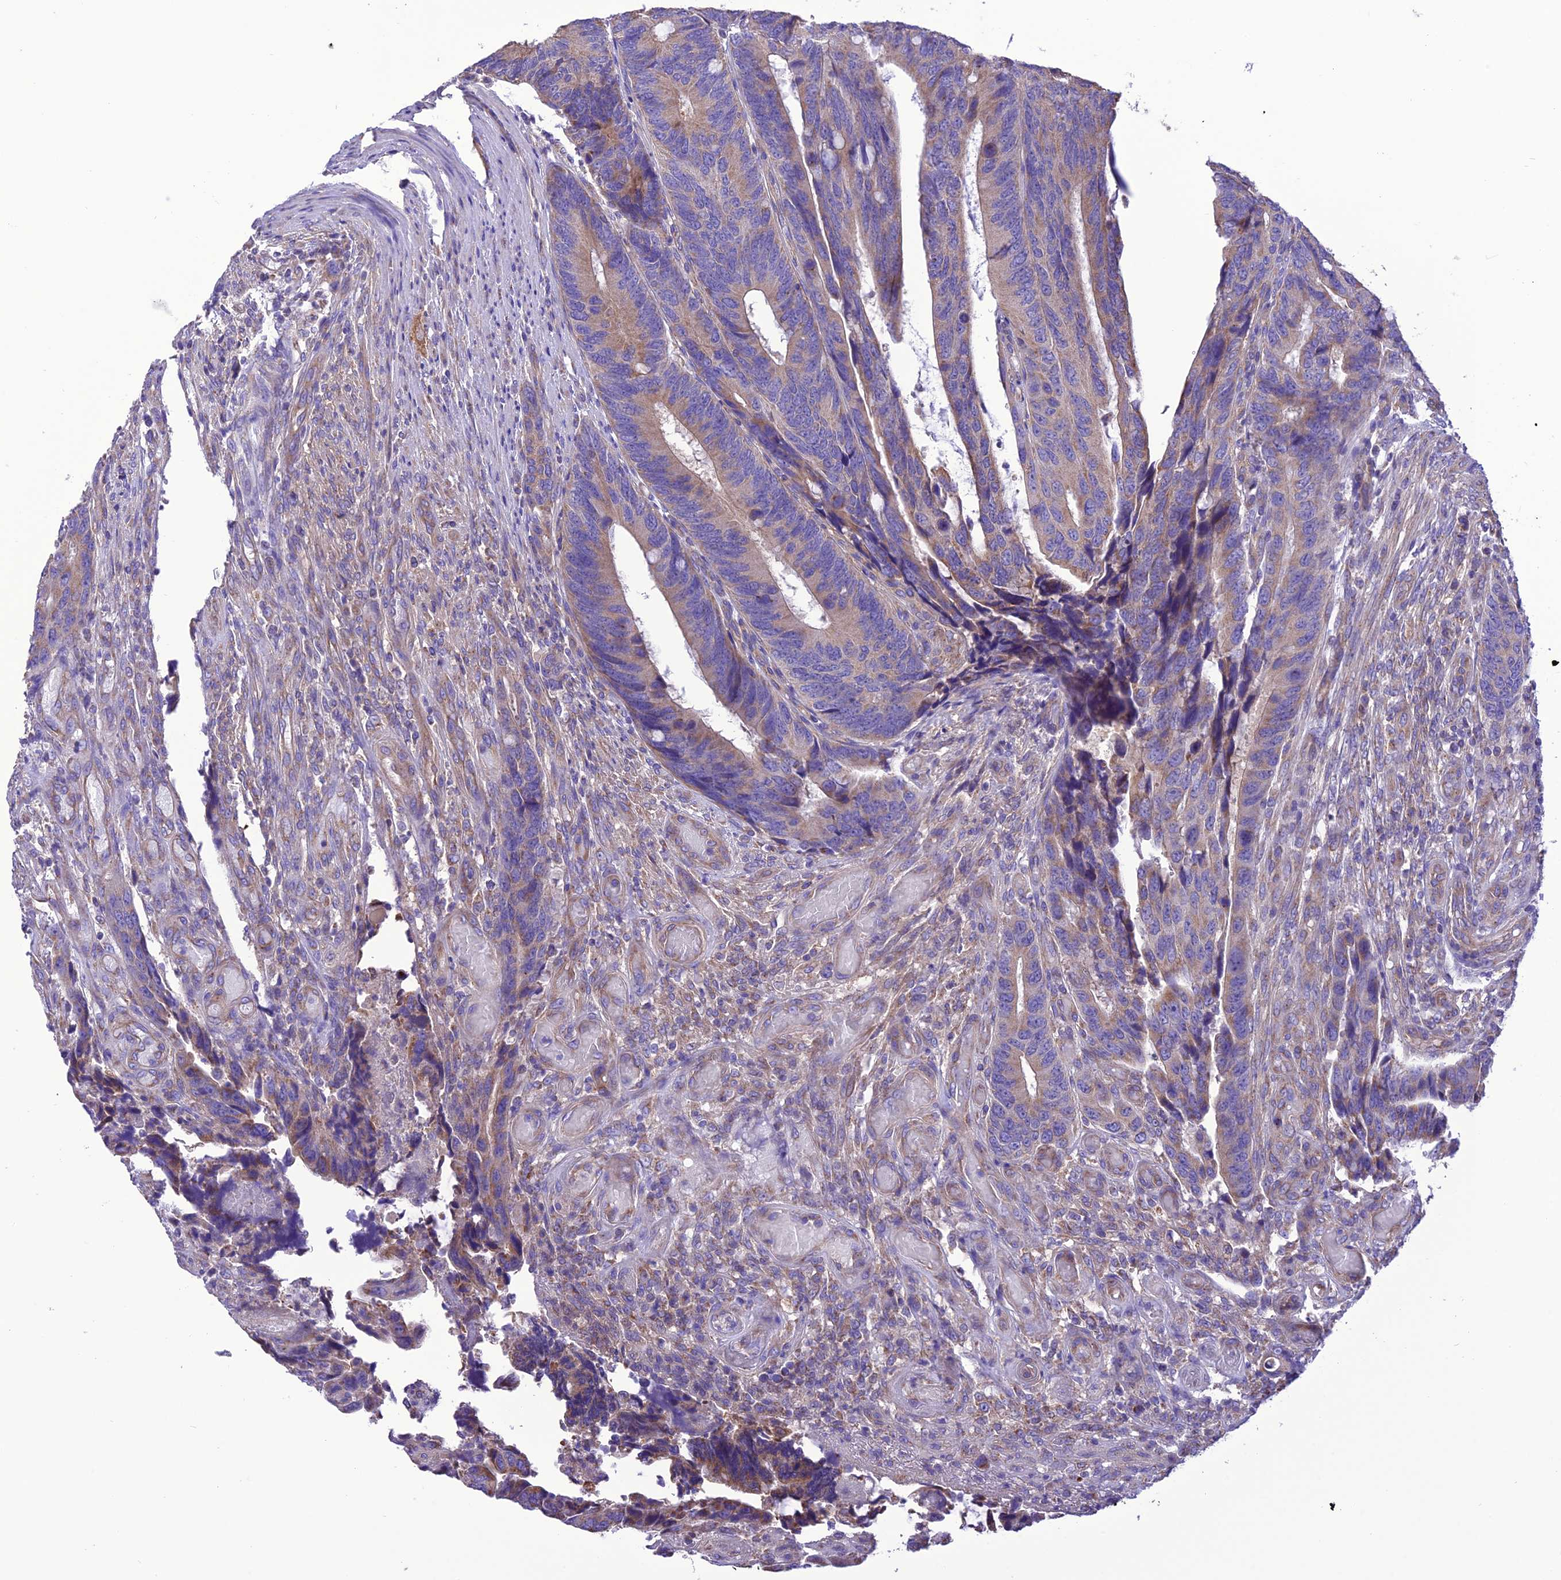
{"staining": {"intensity": "moderate", "quantity": "<25%", "location": "cytoplasmic/membranous"}, "tissue": "colorectal cancer", "cell_type": "Tumor cells", "image_type": "cancer", "snomed": [{"axis": "morphology", "description": "Adenocarcinoma, NOS"}, {"axis": "topography", "description": "Colon"}], "caption": "Colorectal cancer (adenocarcinoma) stained with a protein marker shows moderate staining in tumor cells.", "gene": "MAP3K12", "patient": {"sex": "male", "age": 87}}